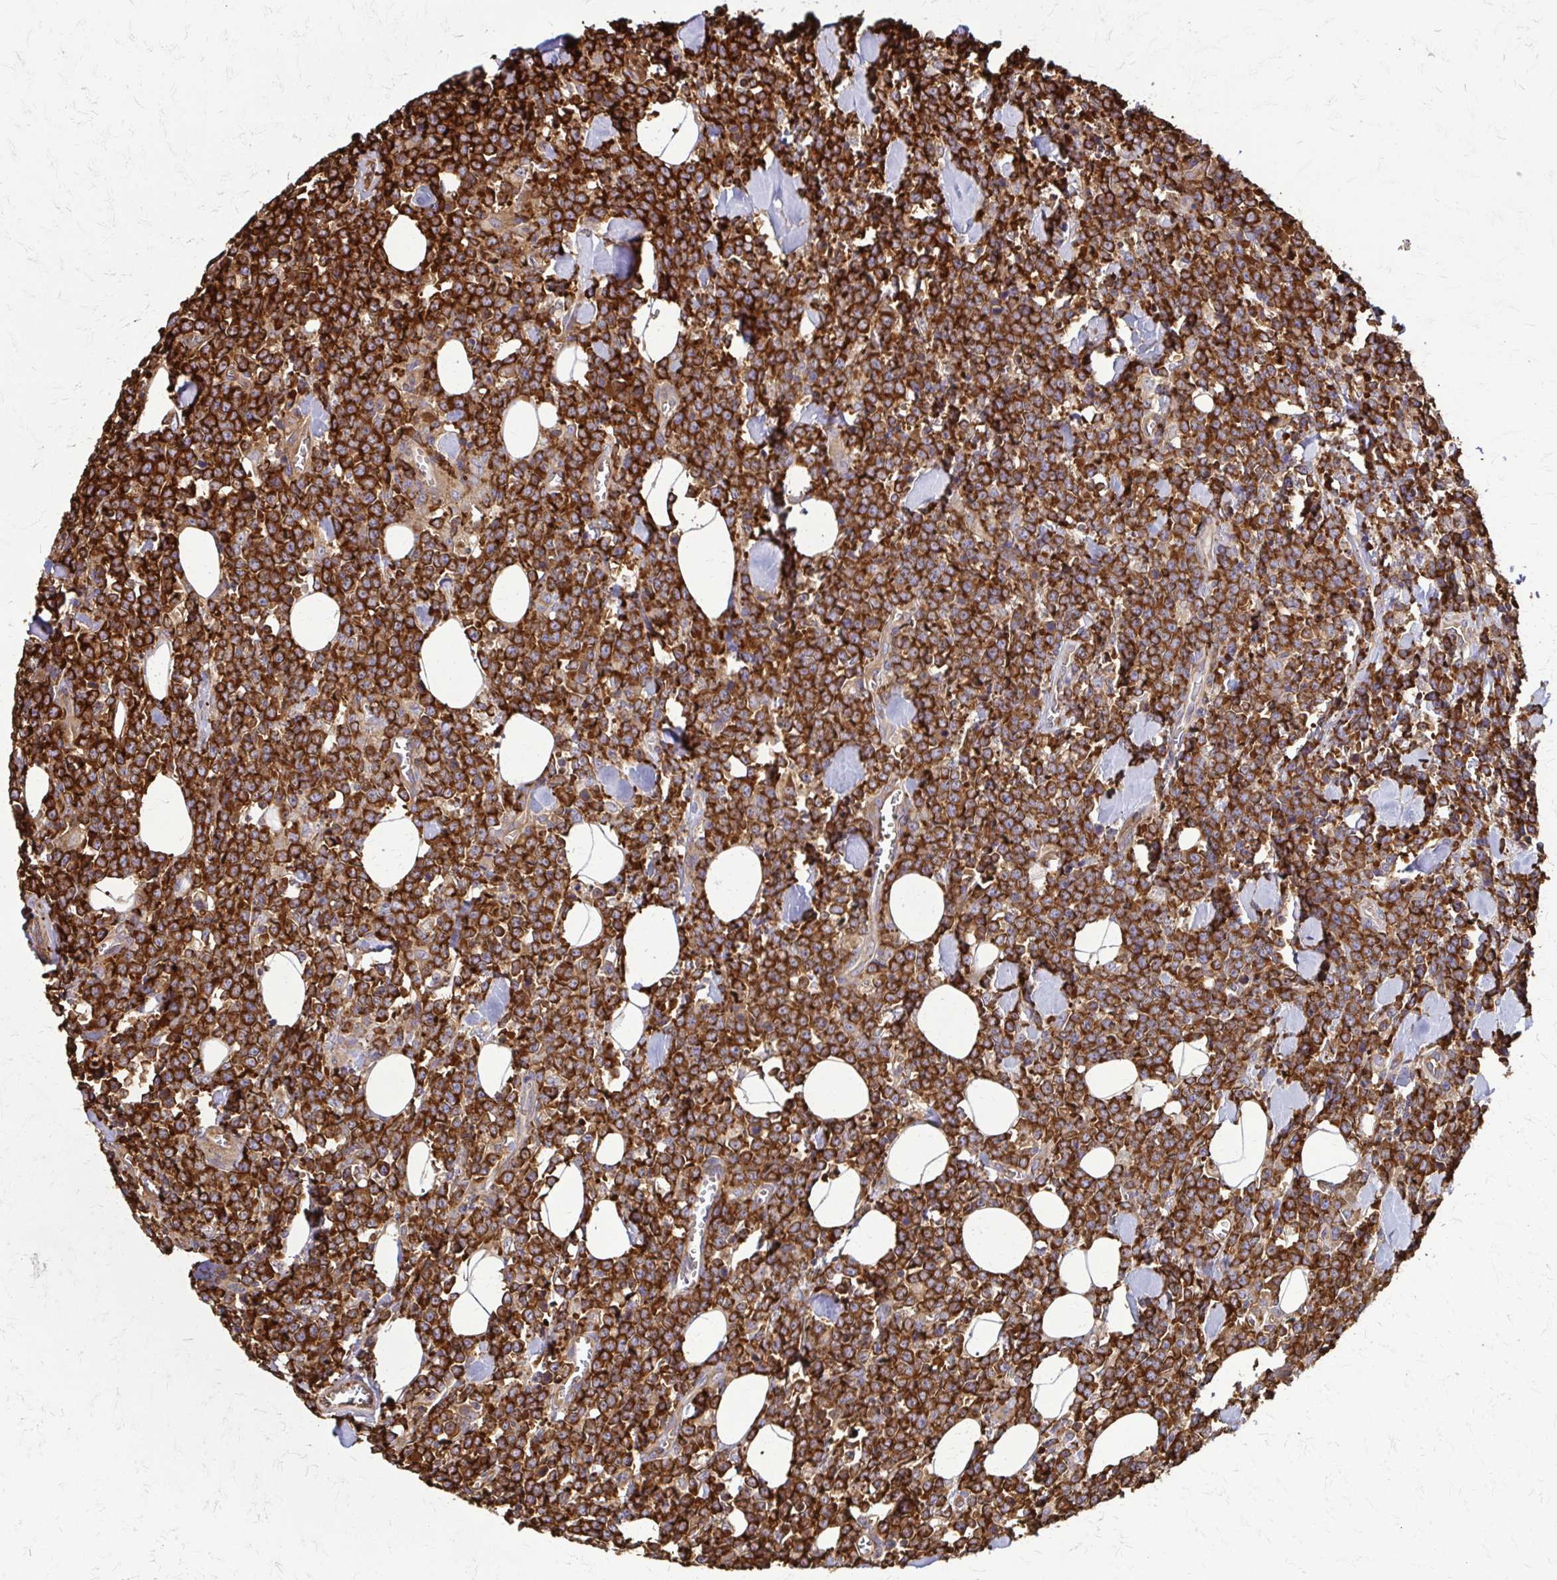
{"staining": {"intensity": "strong", "quantity": ">75%", "location": "cytoplasmic/membranous"}, "tissue": "lymphoma", "cell_type": "Tumor cells", "image_type": "cancer", "snomed": [{"axis": "morphology", "description": "Malignant lymphoma, non-Hodgkin's type, High grade"}, {"axis": "topography", "description": "Small intestine"}], "caption": "Human lymphoma stained with a protein marker reveals strong staining in tumor cells.", "gene": "EEF2", "patient": {"sex": "female", "age": 56}}